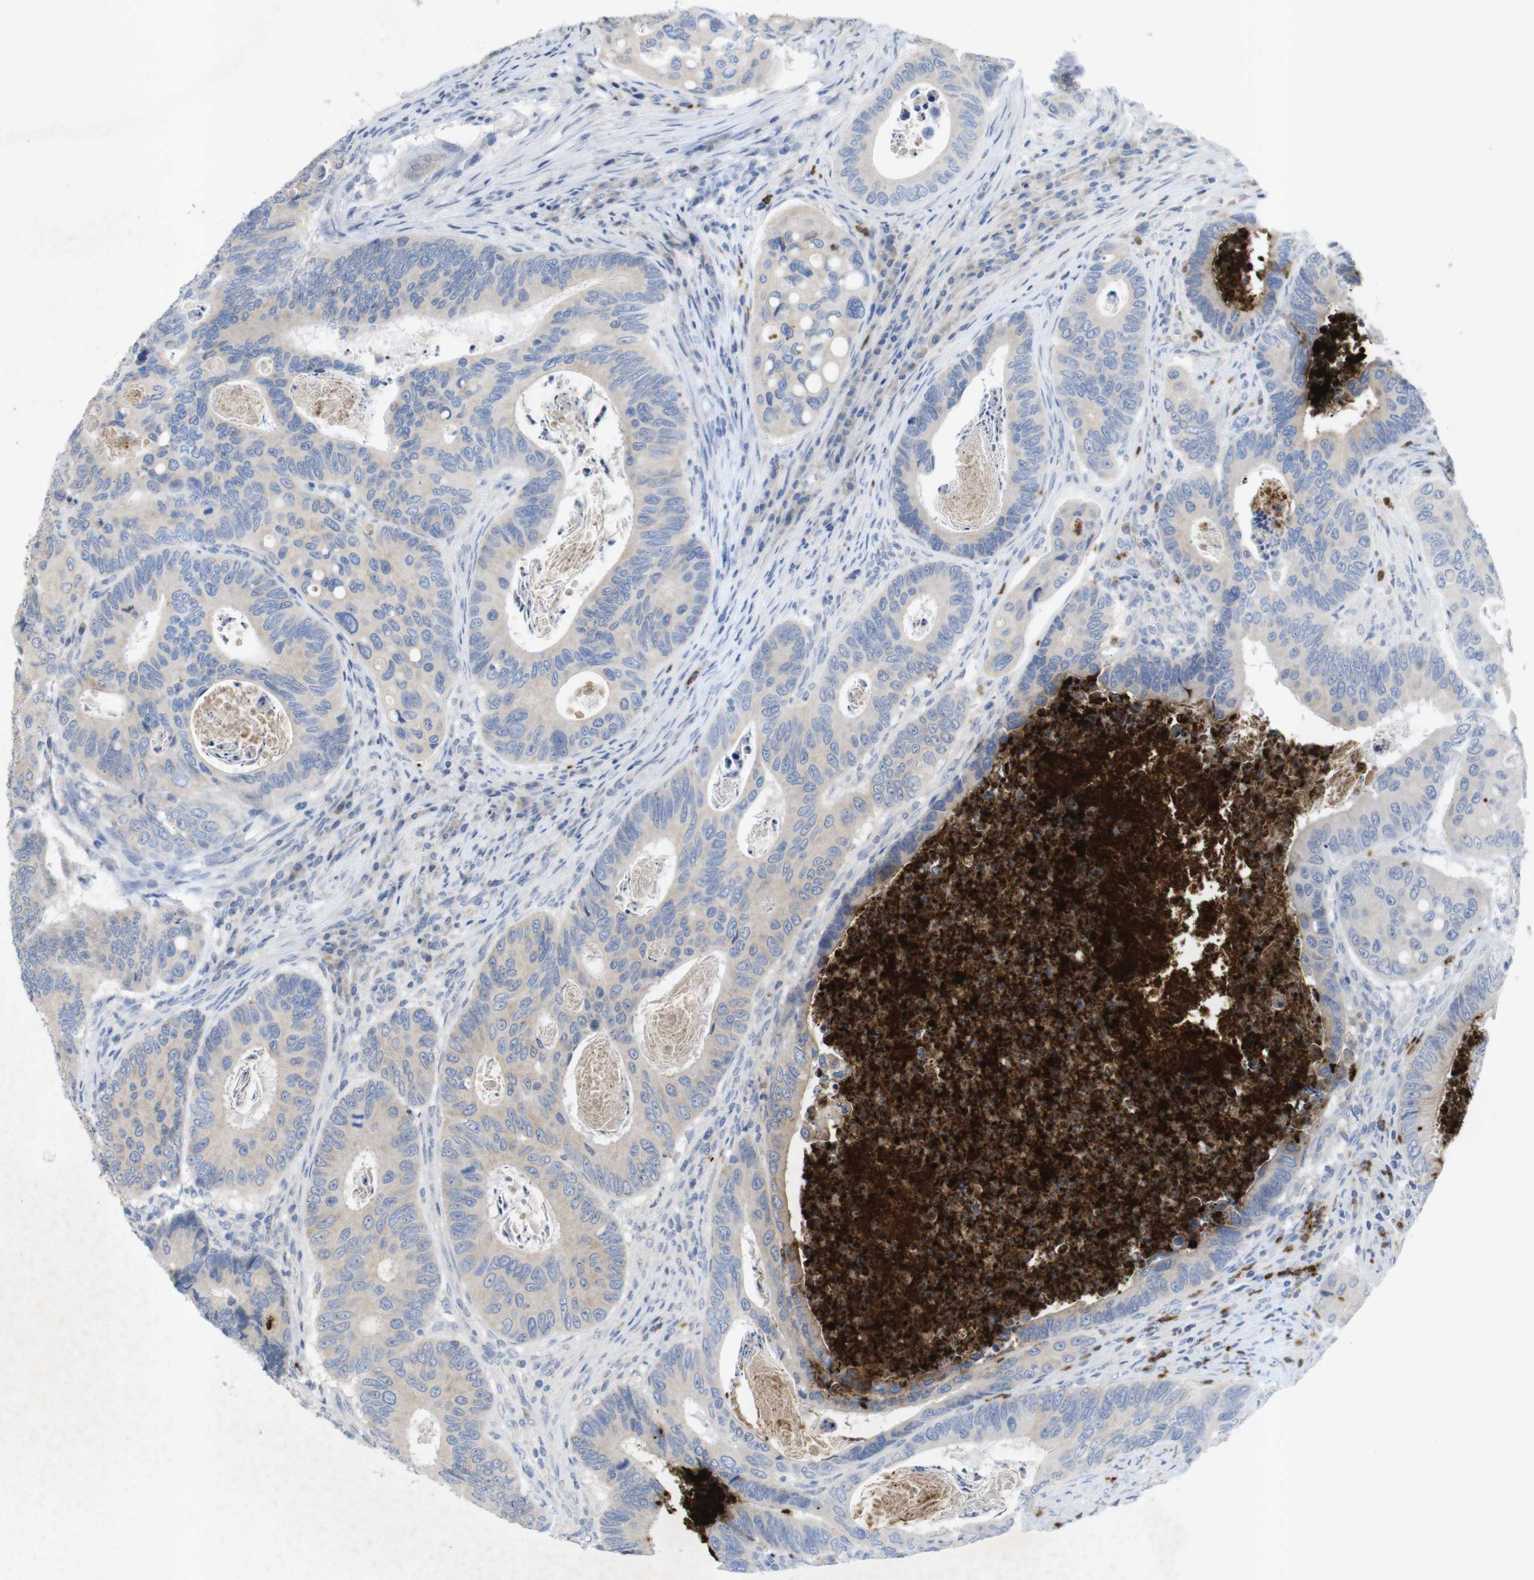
{"staining": {"intensity": "negative", "quantity": "none", "location": "none"}, "tissue": "colorectal cancer", "cell_type": "Tumor cells", "image_type": "cancer", "snomed": [{"axis": "morphology", "description": "Inflammation, NOS"}, {"axis": "morphology", "description": "Adenocarcinoma, NOS"}, {"axis": "topography", "description": "Colon"}], "caption": "Colorectal cancer (adenocarcinoma) was stained to show a protein in brown. There is no significant expression in tumor cells. The staining is performed using DAB brown chromogen with nuclei counter-stained in using hematoxylin.", "gene": "TSPAN14", "patient": {"sex": "male", "age": 72}}